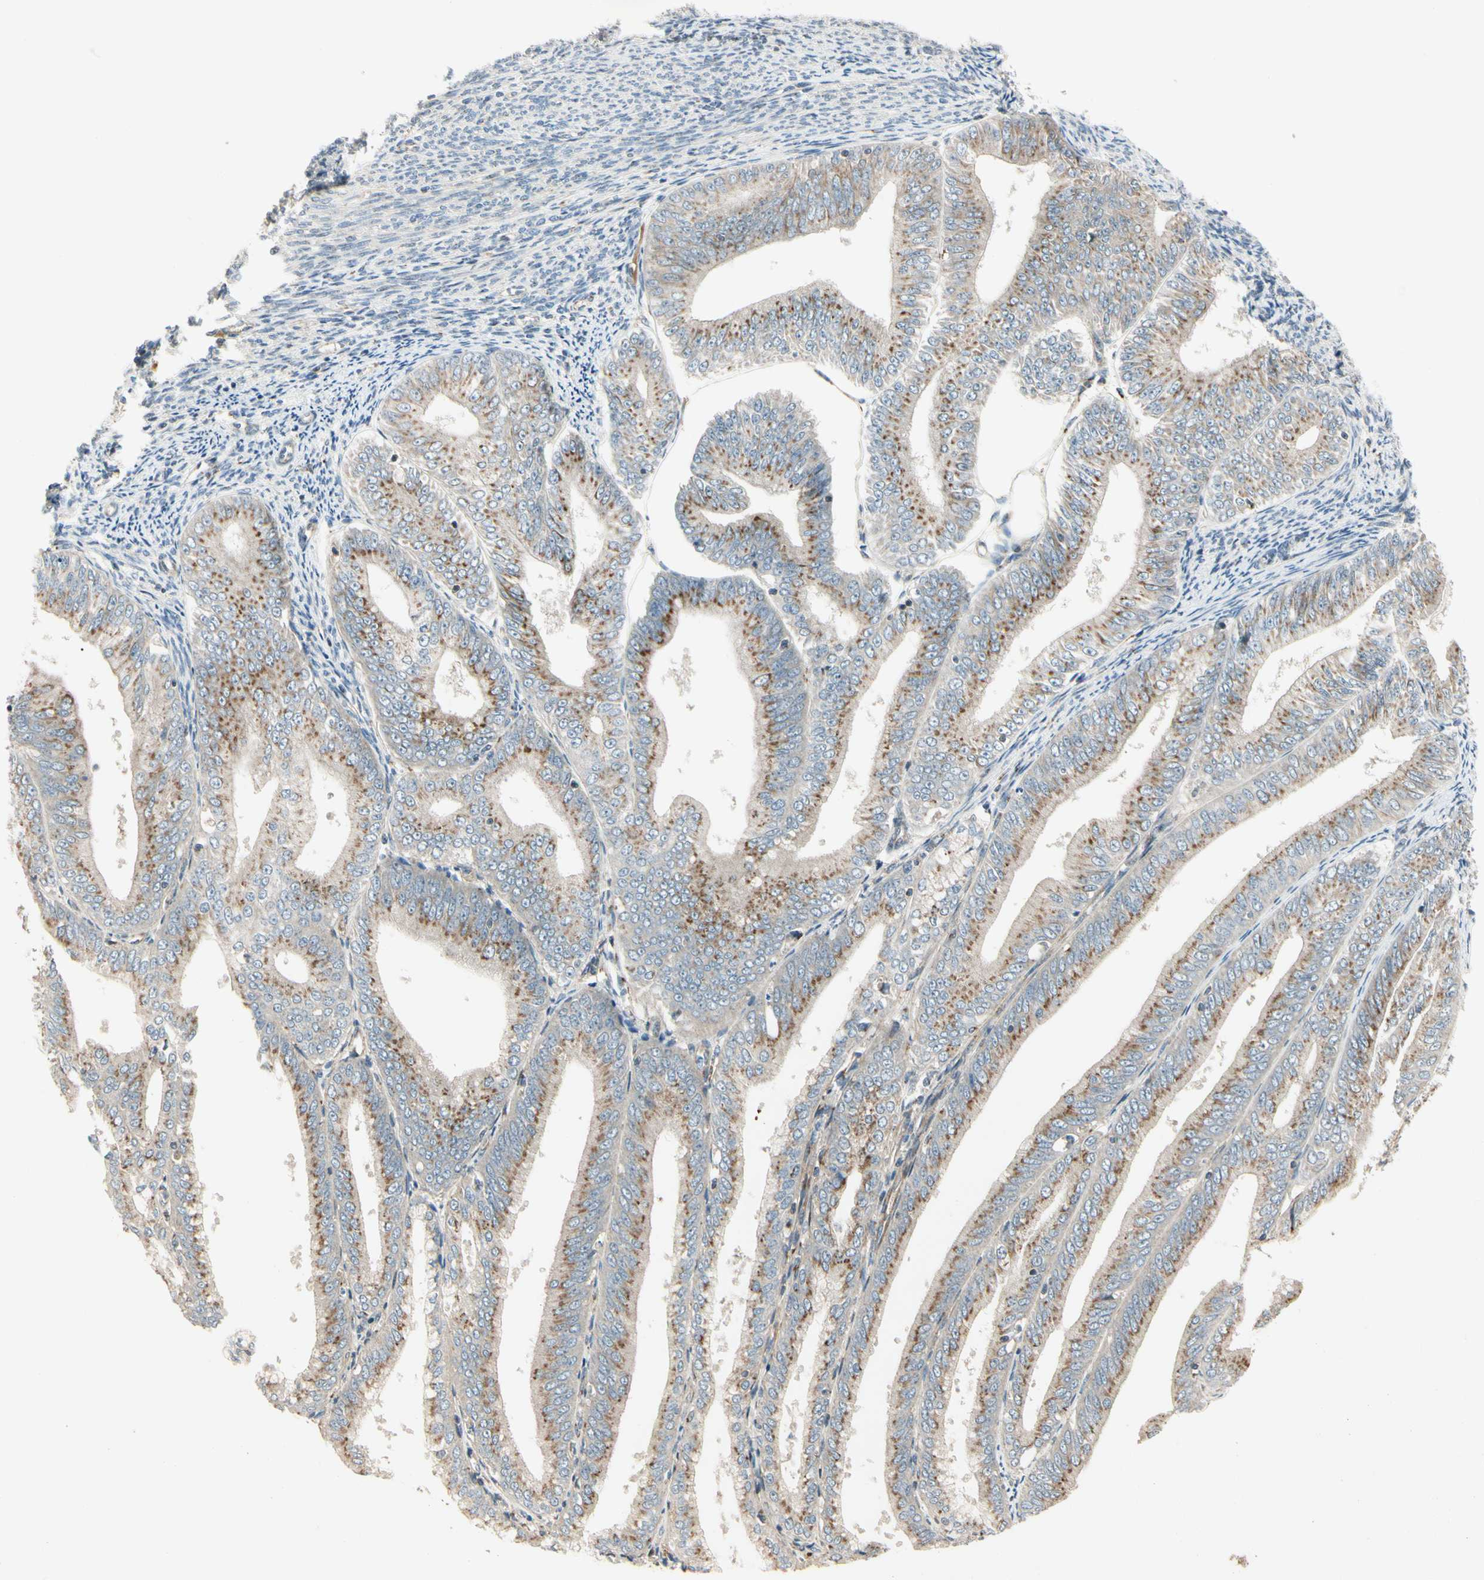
{"staining": {"intensity": "moderate", "quantity": ">75%", "location": "cytoplasmic/membranous"}, "tissue": "endometrial cancer", "cell_type": "Tumor cells", "image_type": "cancer", "snomed": [{"axis": "morphology", "description": "Adenocarcinoma, NOS"}, {"axis": "topography", "description": "Endometrium"}], "caption": "The image shows staining of endometrial adenocarcinoma, revealing moderate cytoplasmic/membranous protein staining (brown color) within tumor cells. The staining was performed using DAB (3,3'-diaminobenzidine) to visualize the protein expression in brown, while the nuclei were stained in blue with hematoxylin (Magnification: 20x).", "gene": "ABCA3", "patient": {"sex": "female", "age": 63}}